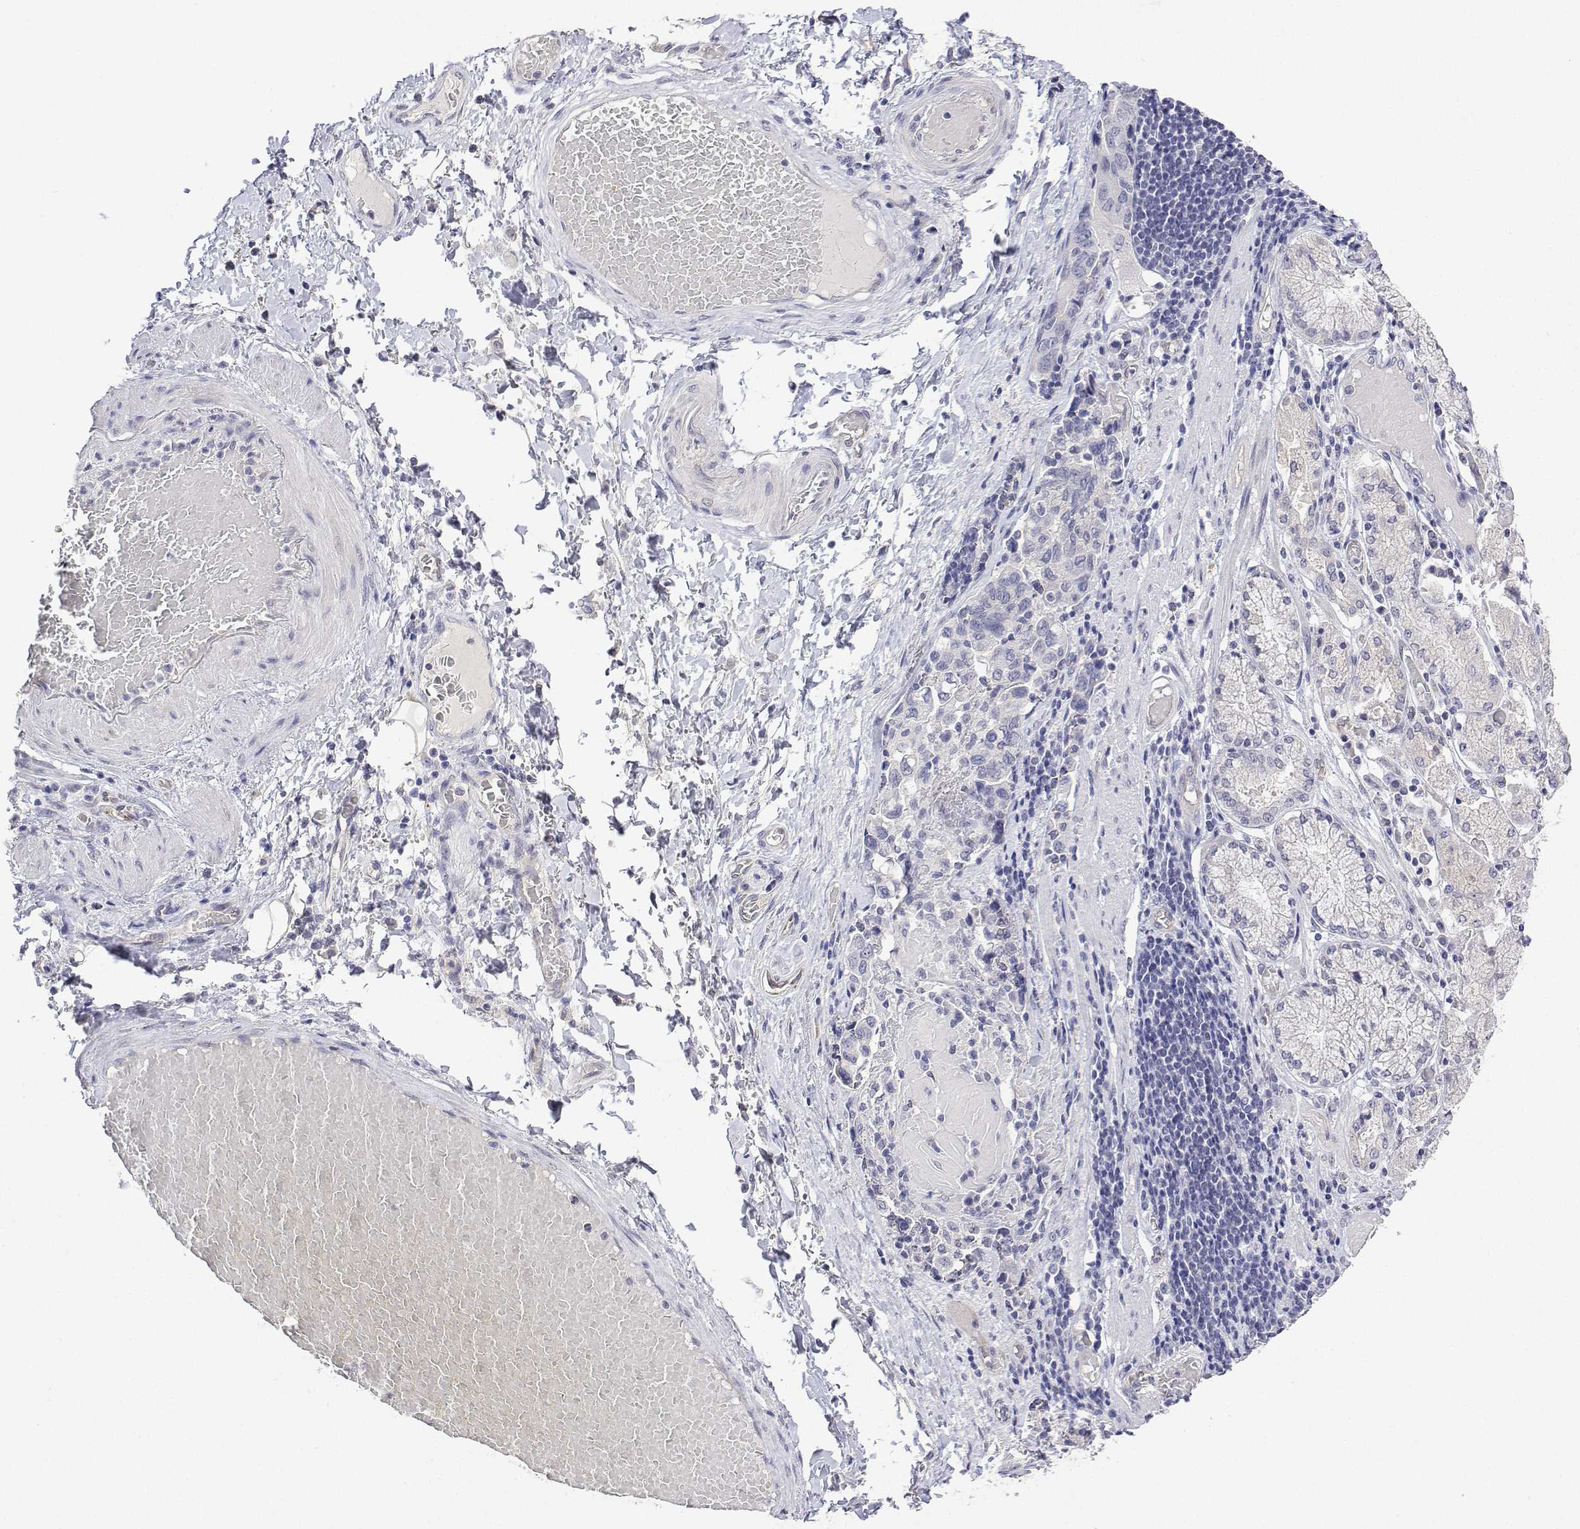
{"staining": {"intensity": "negative", "quantity": "none", "location": "none"}, "tissue": "stomach cancer", "cell_type": "Tumor cells", "image_type": "cancer", "snomed": [{"axis": "morphology", "description": "Adenocarcinoma, NOS"}, {"axis": "topography", "description": "Stomach, upper"}, {"axis": "topography", "description": "Stomach"}], "caption": "A micrograph of human stomach cancer (adenocarcinoma) is negative for staining in tumor cells. (Stains: DAB (3,3'-diaminobenzidine) immunohistochemistry with hematoxylin counter stain, Microscopy: brightfield microscopy at high magnification).", "gene": "PLCB1", "patient": {"sex": "male", "age": 62}}